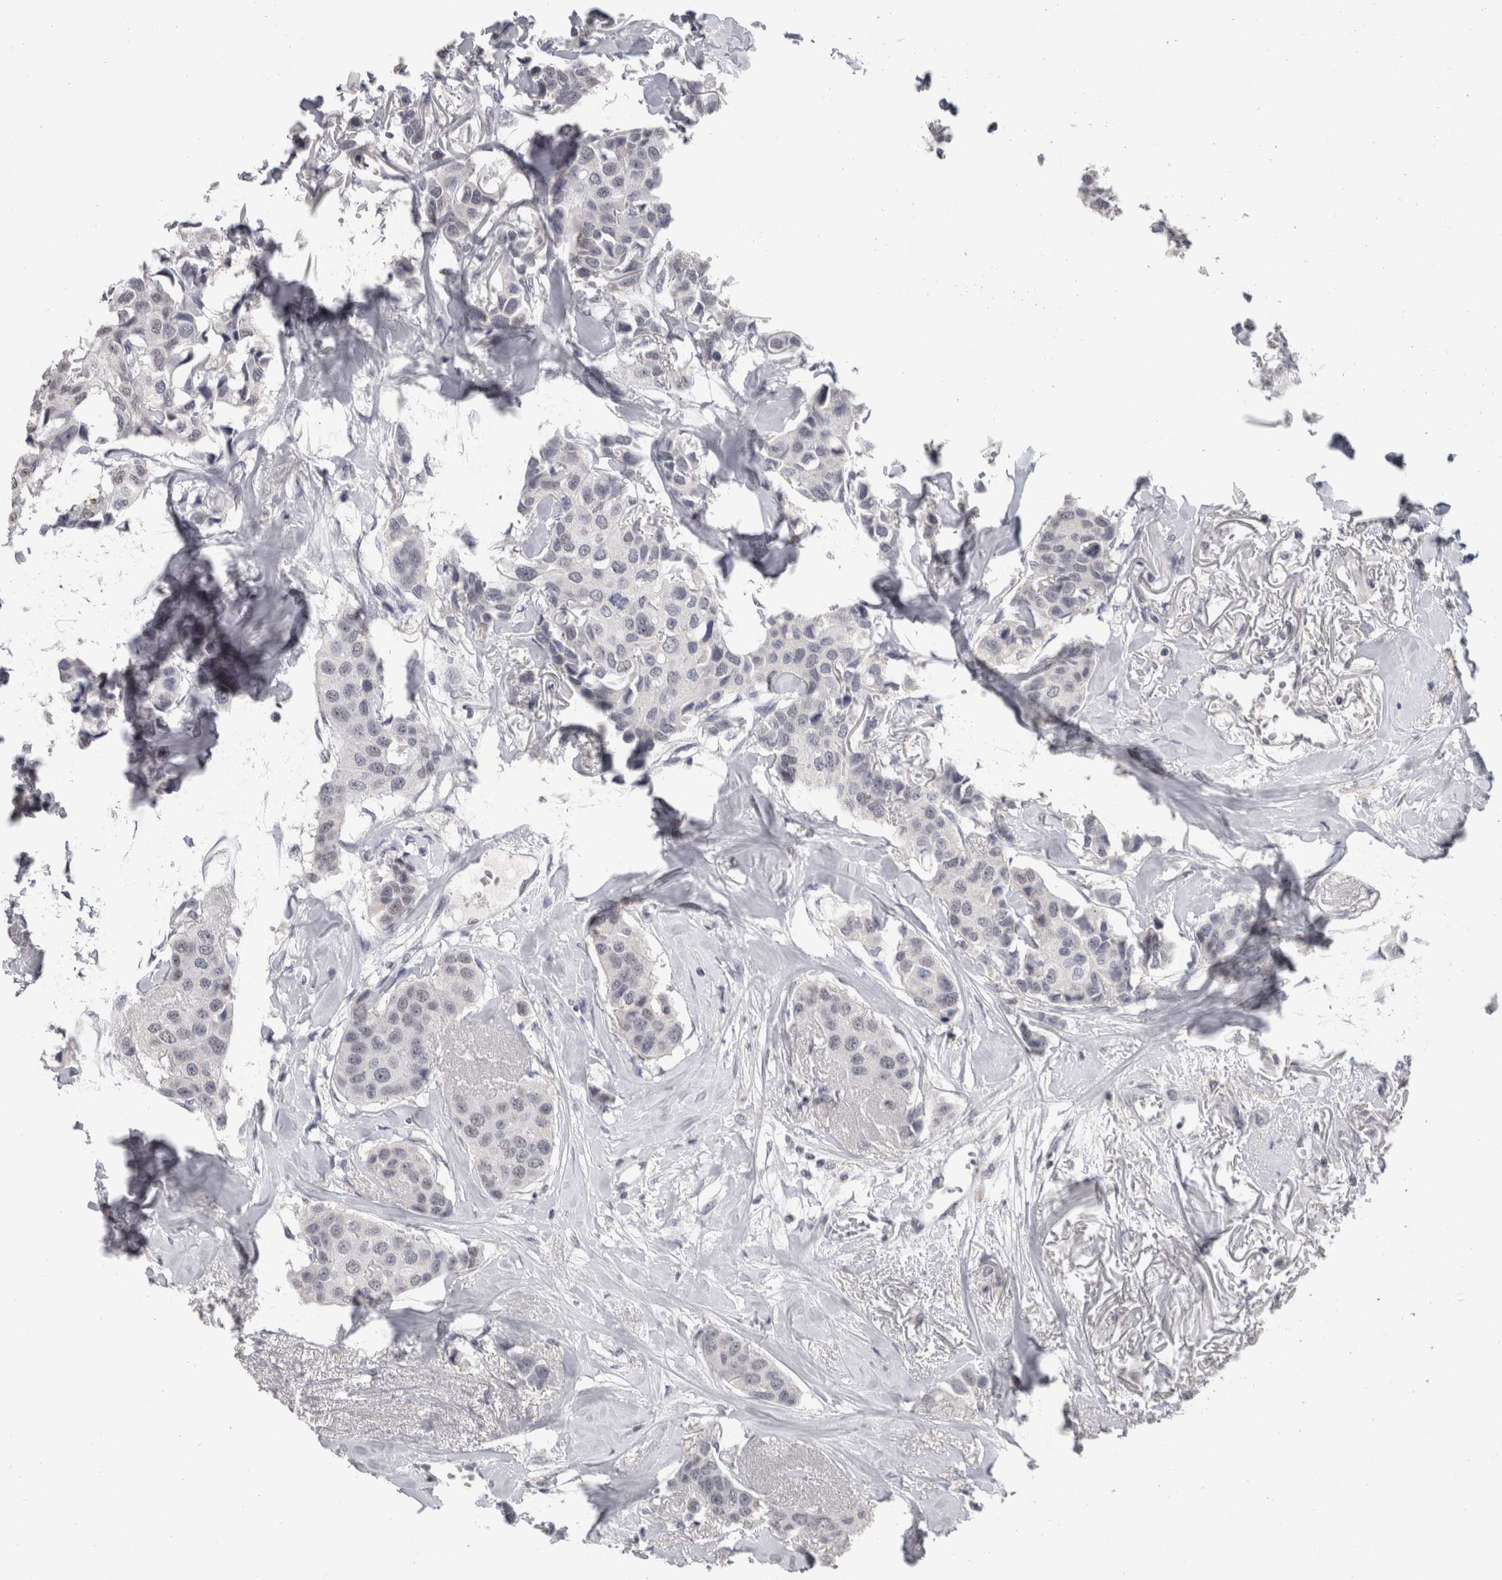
{"staining": {"intensity": "negative", "quantity": "none", "location": "none"}, "tissue": "breast cancer", "cell_type": "Tumor cells", "image_type": "cancer", "snomed": [{"axis": "morphology", "description": "Duct carcinoma"}, {"axis": "topography", "description": "Breast"}], "caption": "There is no significant staining in tumor cells of breast intraductal carcinoma.", "gene": "DDX17", "patient": {"sex": "female", "age": 80}}